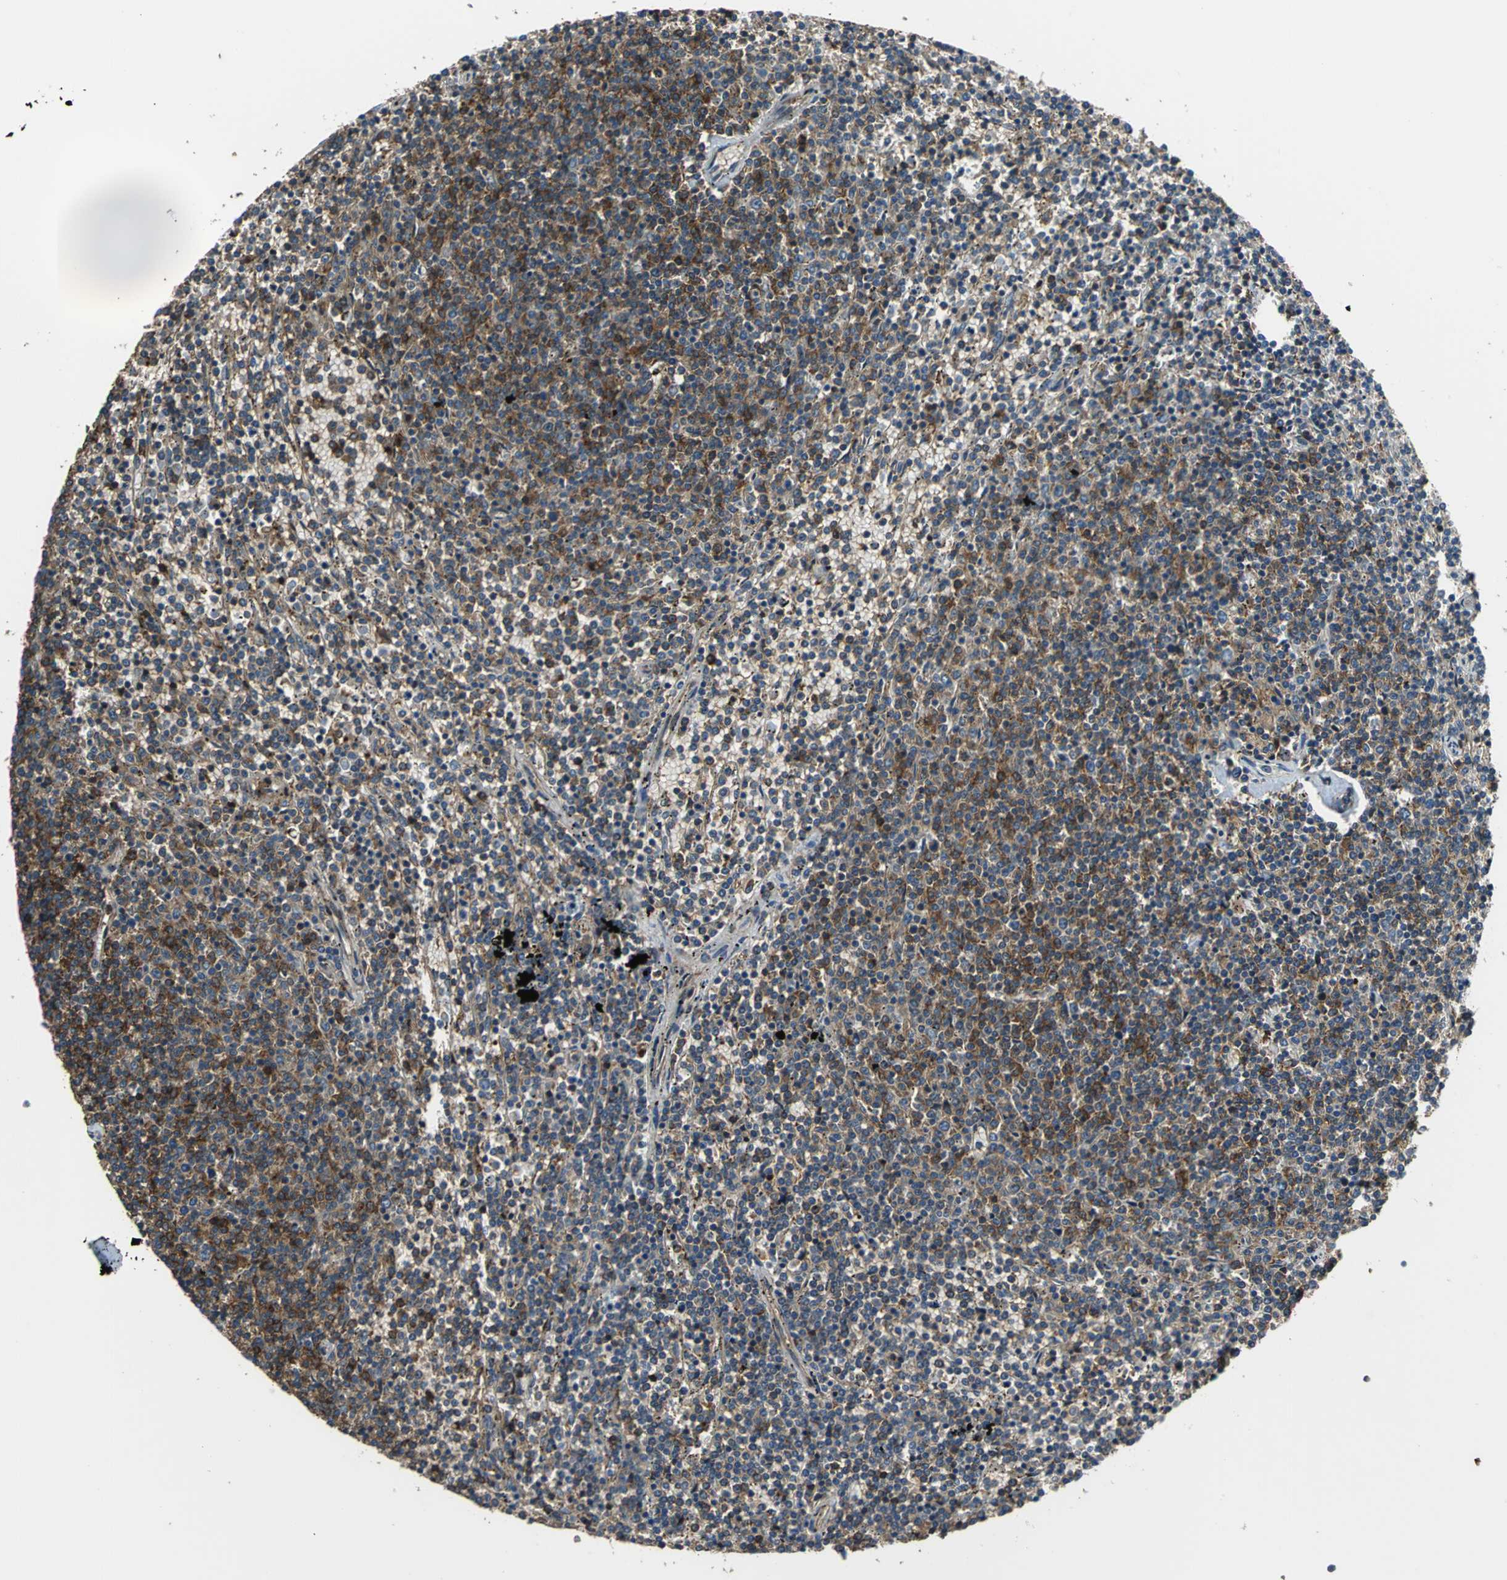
{"staining": {"intensity": "strong", "quantity": ">75%", "location": "cytoplasmic/membranous"}, "tissue": "lymphoma", "cell_type": "Tumor cells", "image_type": "cancer", "snomed": [{"axis": "morphology", "description": "Malignant lymphoma, non-Hodgkin's type, Low grade"}, {"axis": "topography", "description": "Spleen"}], "caption": "Immunohistochemical staining of malignant lymphoma, non-Hodgkin's type (low-grade) reveals high levels of strong cytoplasmic/membranous protein positivity in approximately >75% of tumor cells.", "gene": "PARVA", "patient": {"sex": "female", "age": 50}}